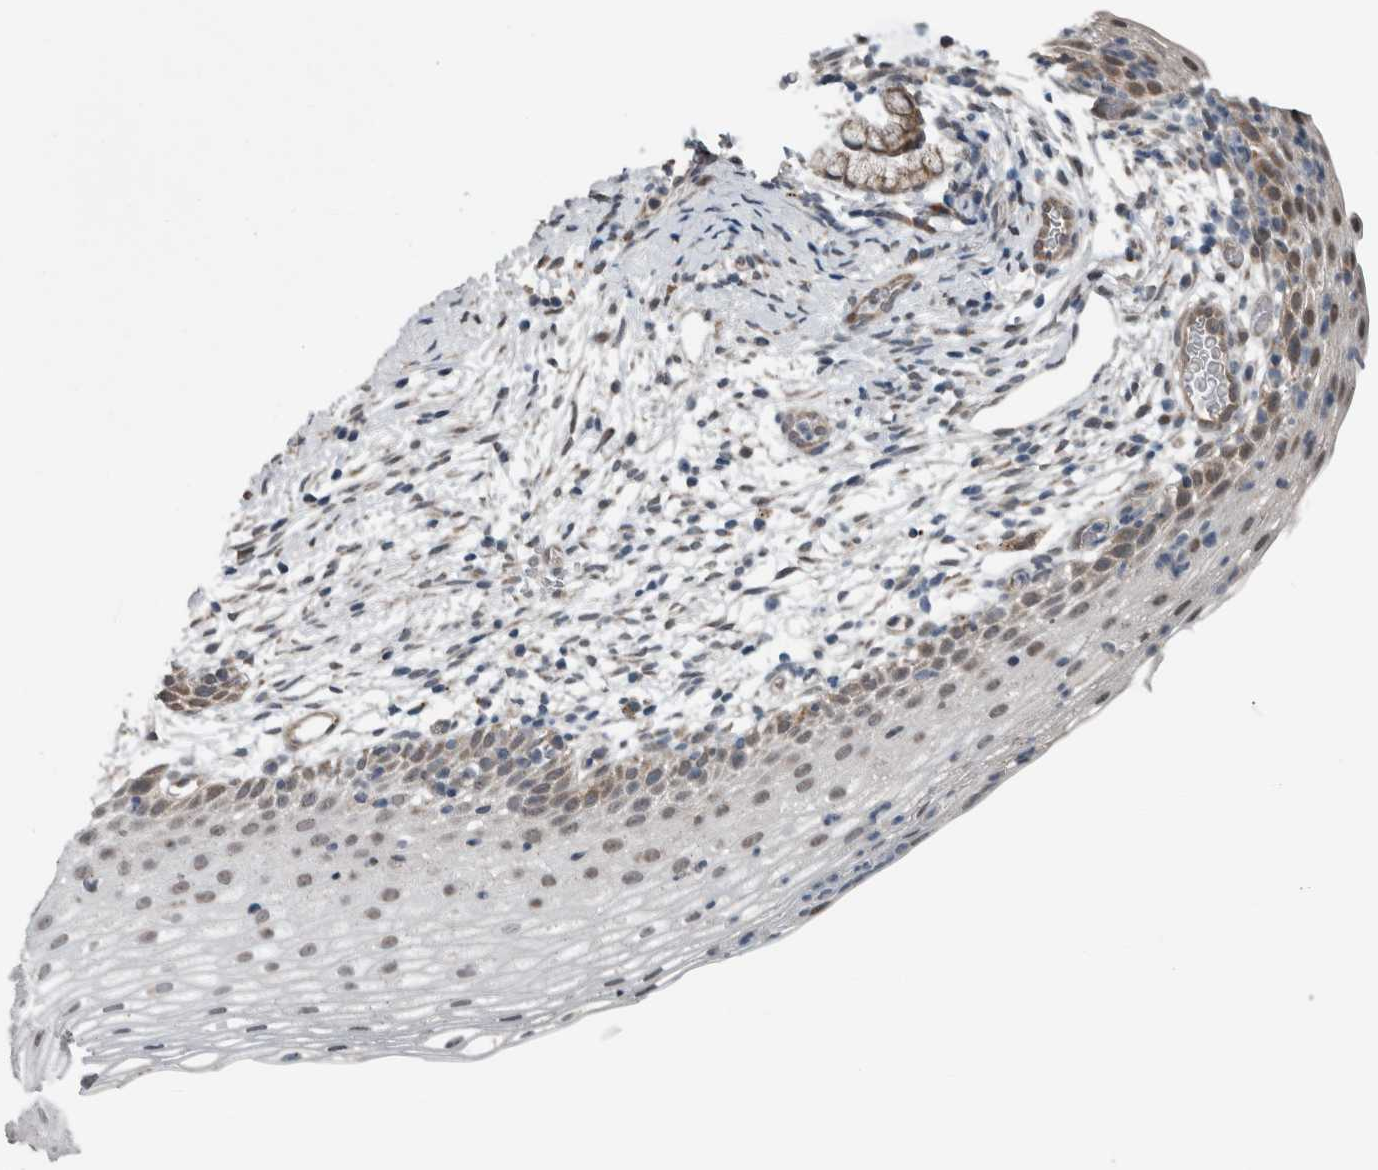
{"staining": {"intensity": "weak", "quantity": ">75%", "location": "nuclear"}, "tissue": "cervix", "cell_type": "Squamous epithelial cells", "image_type": "normal", "snomed": [{"axis": "morphology", "description": "Normal tissue, NOS"}, {"axis": "topography", "description": "Cervix"}], "caption": "A low amount of weak nuclear positivity is present in about >75% of squamous epithelial cells in normal cervix.", "gene": "GBA2", "patient": {"sex": "female", "age": 72}}